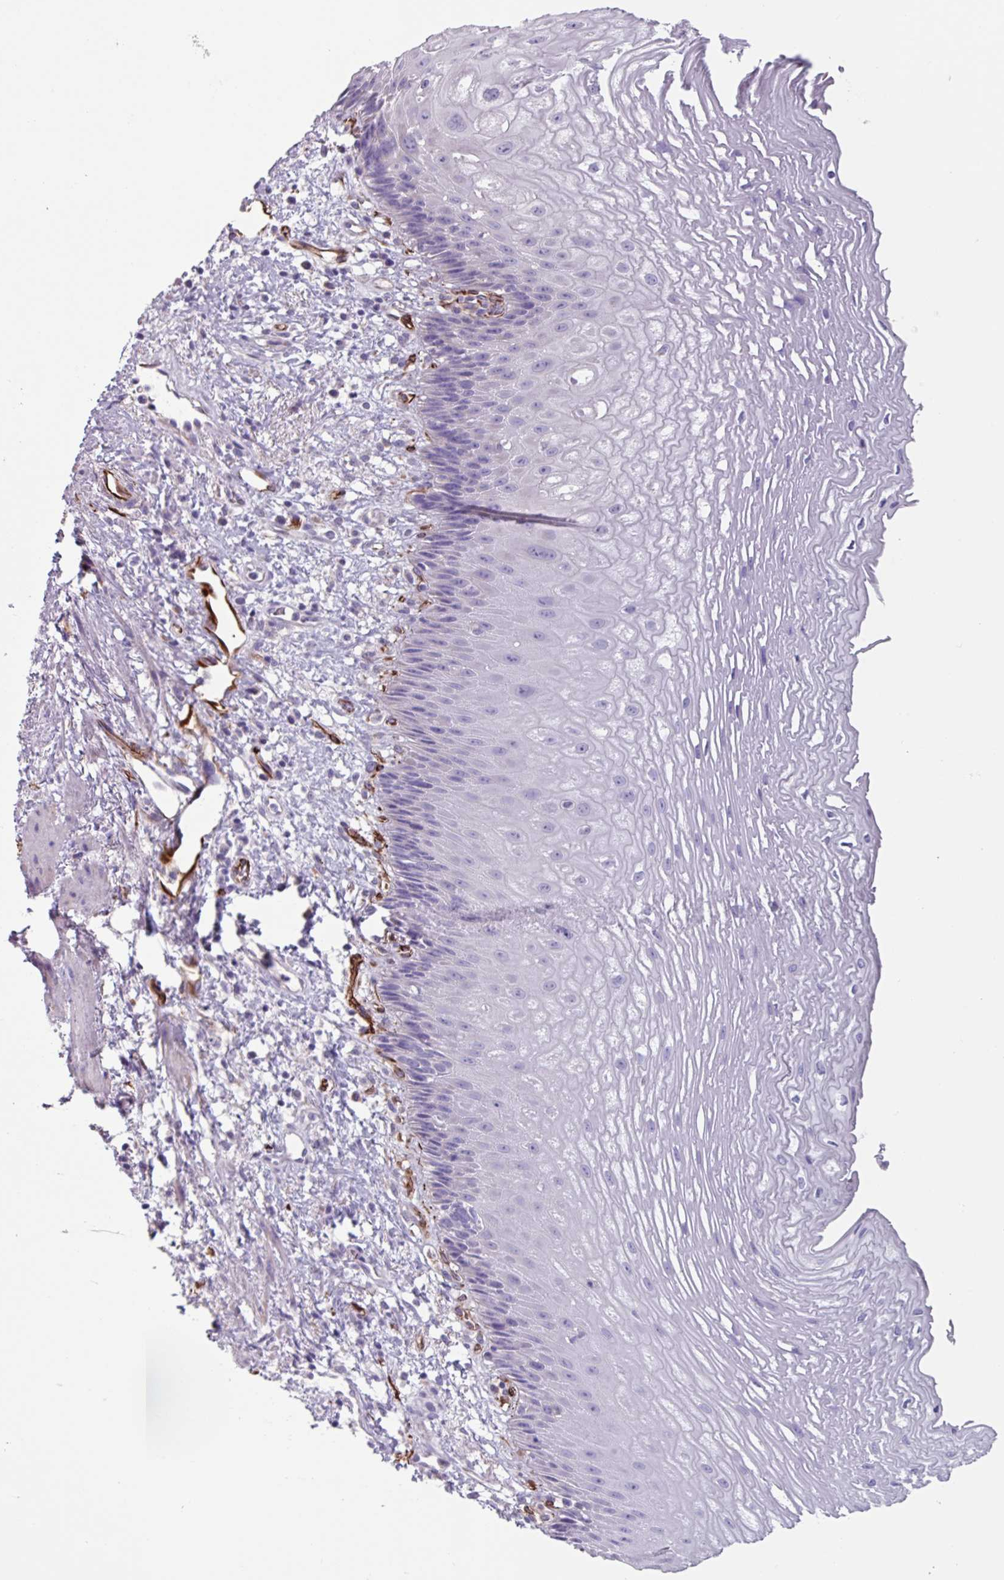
{"staining": {"intensity": "negative", "quantity": "none", "location": "none"}, "tissue": "esophagus", "cell_type": "Squamous epithelial cells", "image_type": "normal", "snomed": [{"axis": "morphology", "description": "Normal tissue, NOS"}, {"axis": "topography", "description": "Esophagus"}], "caption": "Histopathology image shows no significant protein expression in squamous epithelial cells of normal esophagus.", "gene": "BTD", "patient": {"sex": "male", "age": 60}}